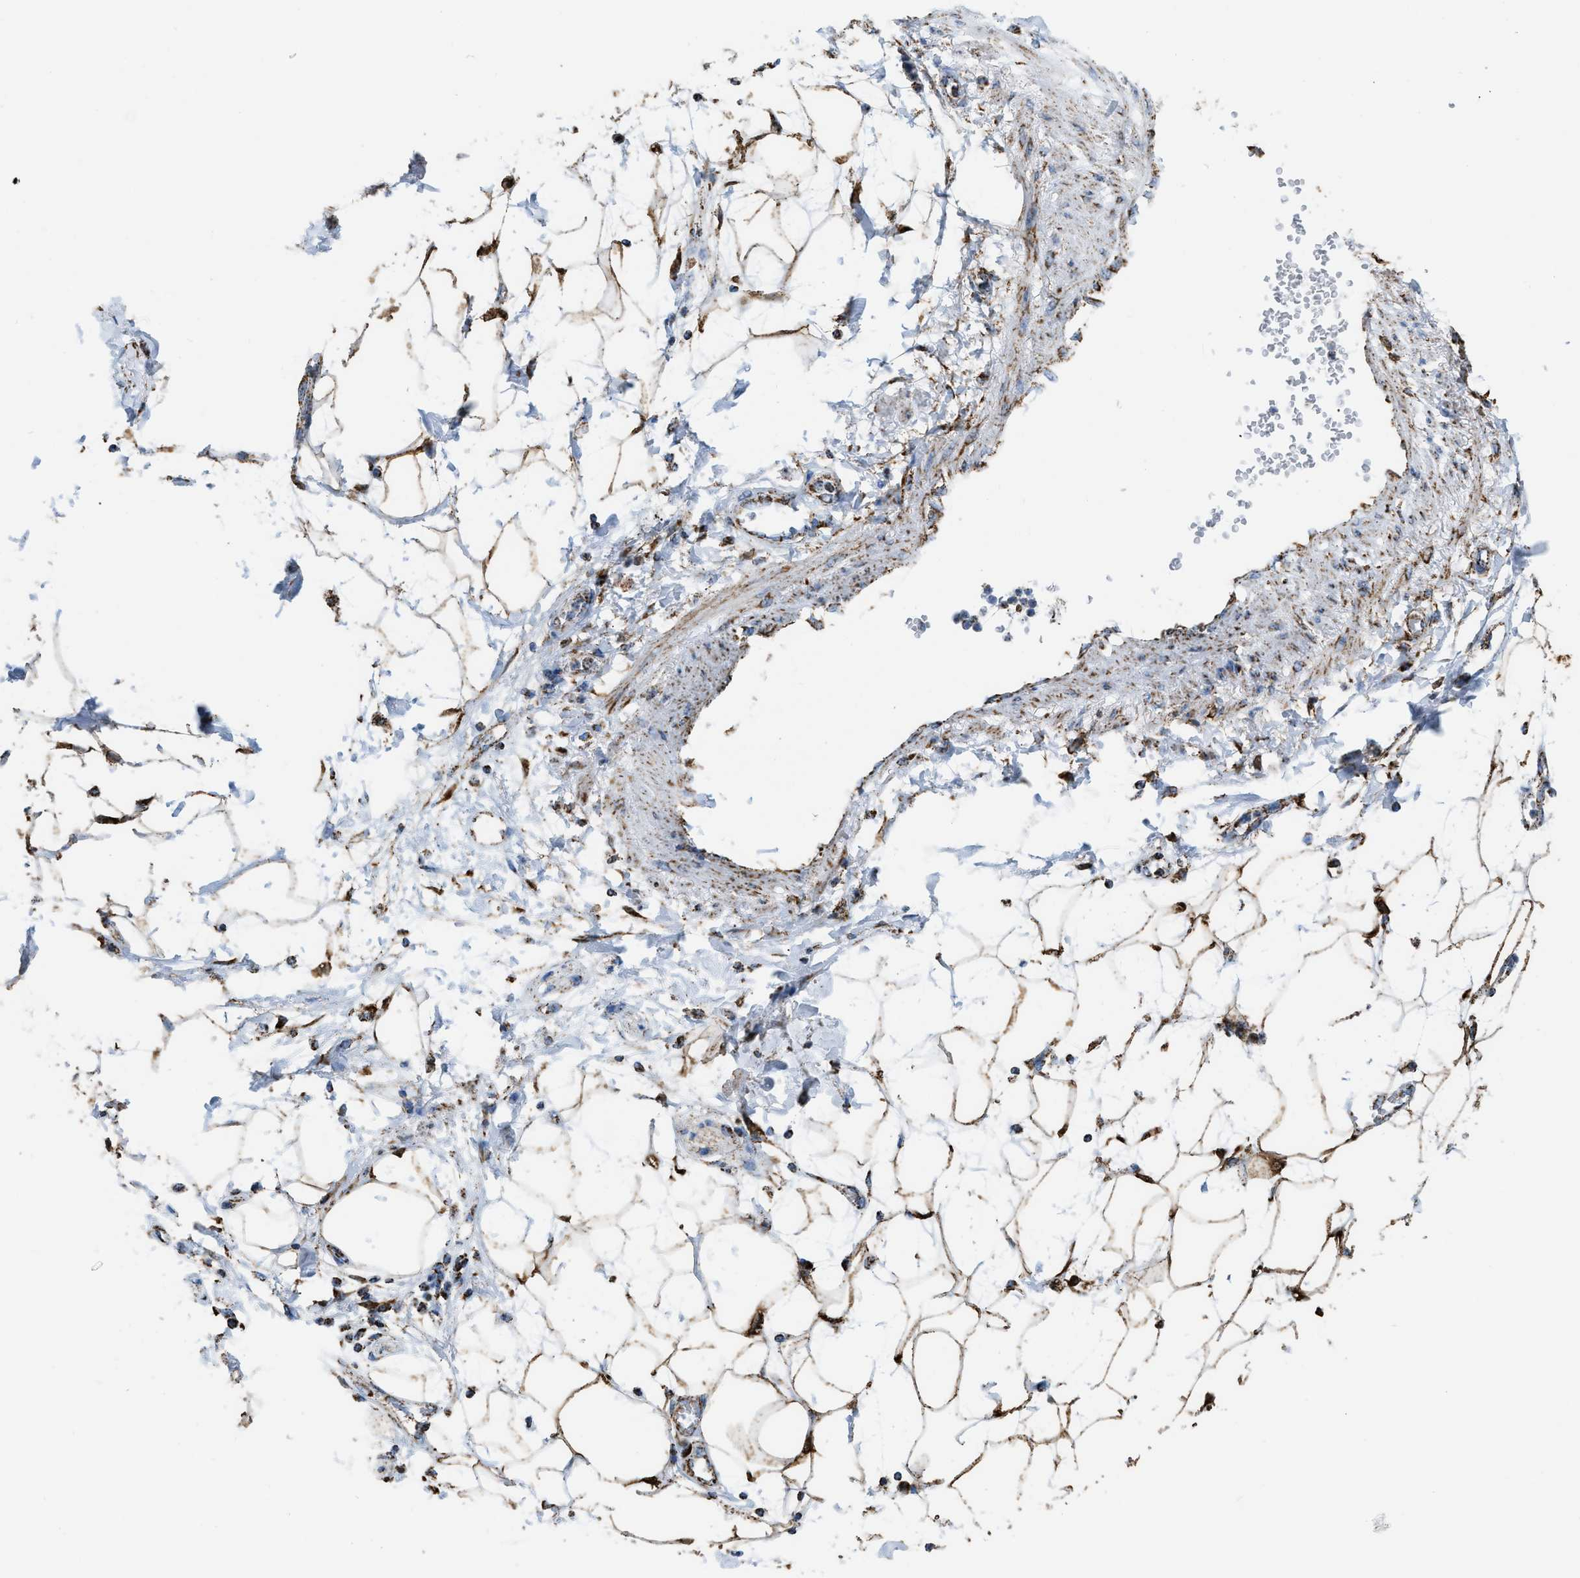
{"staining": {"intensity": "strong", "quantity": ">75%", "location": "cytoplasmic/membranous,nuclear"}, "tissue": "adipose tissue", "cell_type": "Adipocytes", "image_type": "normal", "snomed": [{"axis": "morphology", "description": "Normal tissue, NOS"}, {"axis": "morphology", "description": "Adenocarcinoma, NOS"}, {"axis": "topography", "description": "Duodenum"}, {"axis": "topography", "description": "Peripheral nerve tissue"}], "caption": "The micrograph exhibits staining of benign adipose tissue, revealing strong cytoplasmic/membranous,nuclear protein staining (brown color) within adipocytes.", "gene": "ETFB", "patient": {"sex": "female", "age": 60}}